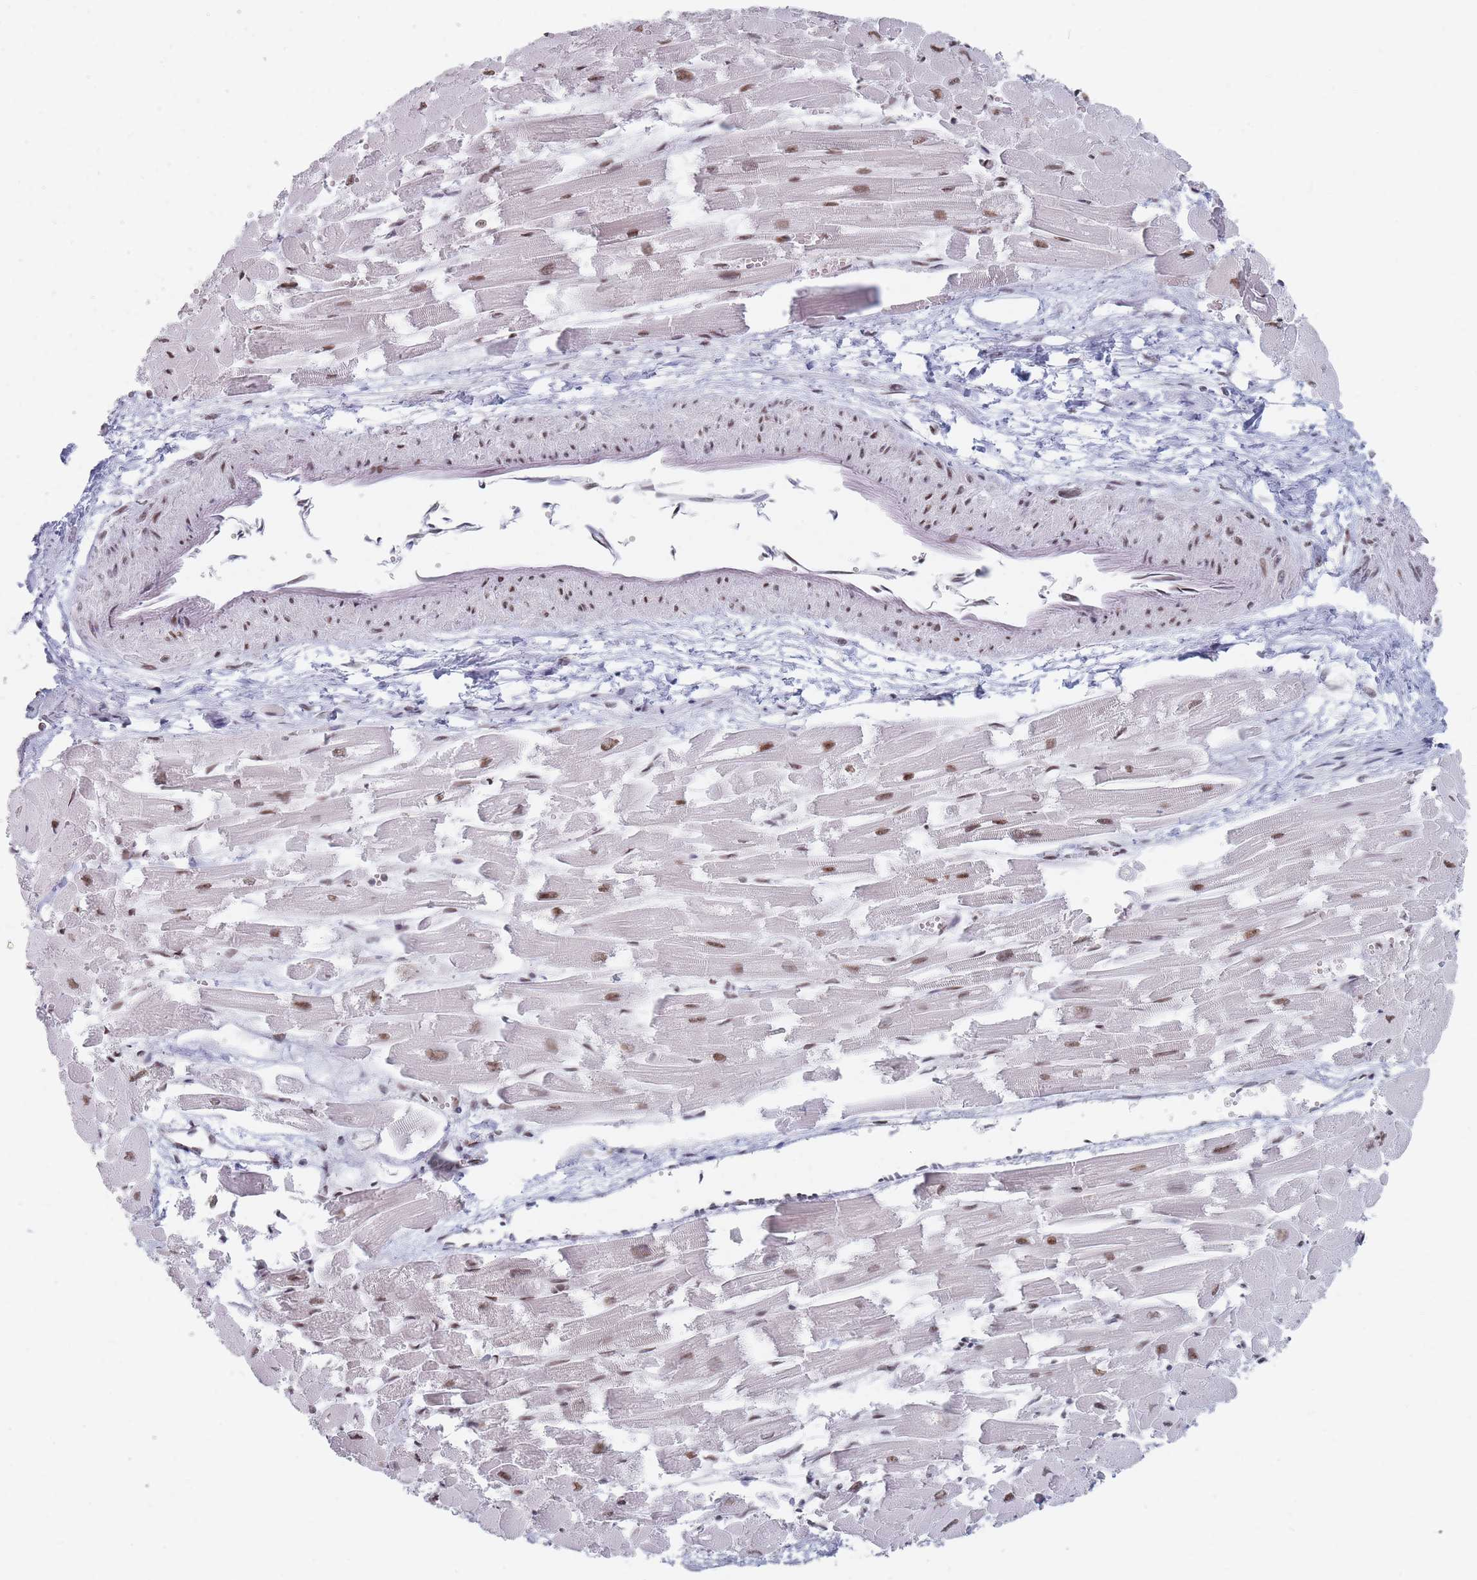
{"staining": {"intensity": "strong", "quantity": ">75%", "location": "nuclear"}, "tissue": "heart muscle", "cell_type": "Cardiomyocytes", "image_type": "normal", "snomed": [{"axis": "morphology", "description": "Normal tissue, NOS"}, {"axis": "topography", "description": "Heart"}], "caption": "Immunohistochemistry (IHC) histopathology image of benign heart muscle: human heart muscle stained using IHC demonstrates high levels of strong protein expression localized specifically in the nuclear of cardiomyocytes, appearing as a nuclear brown color.", "gene": "SAFB2", "patient": {"sex": "male", "age": 54}}